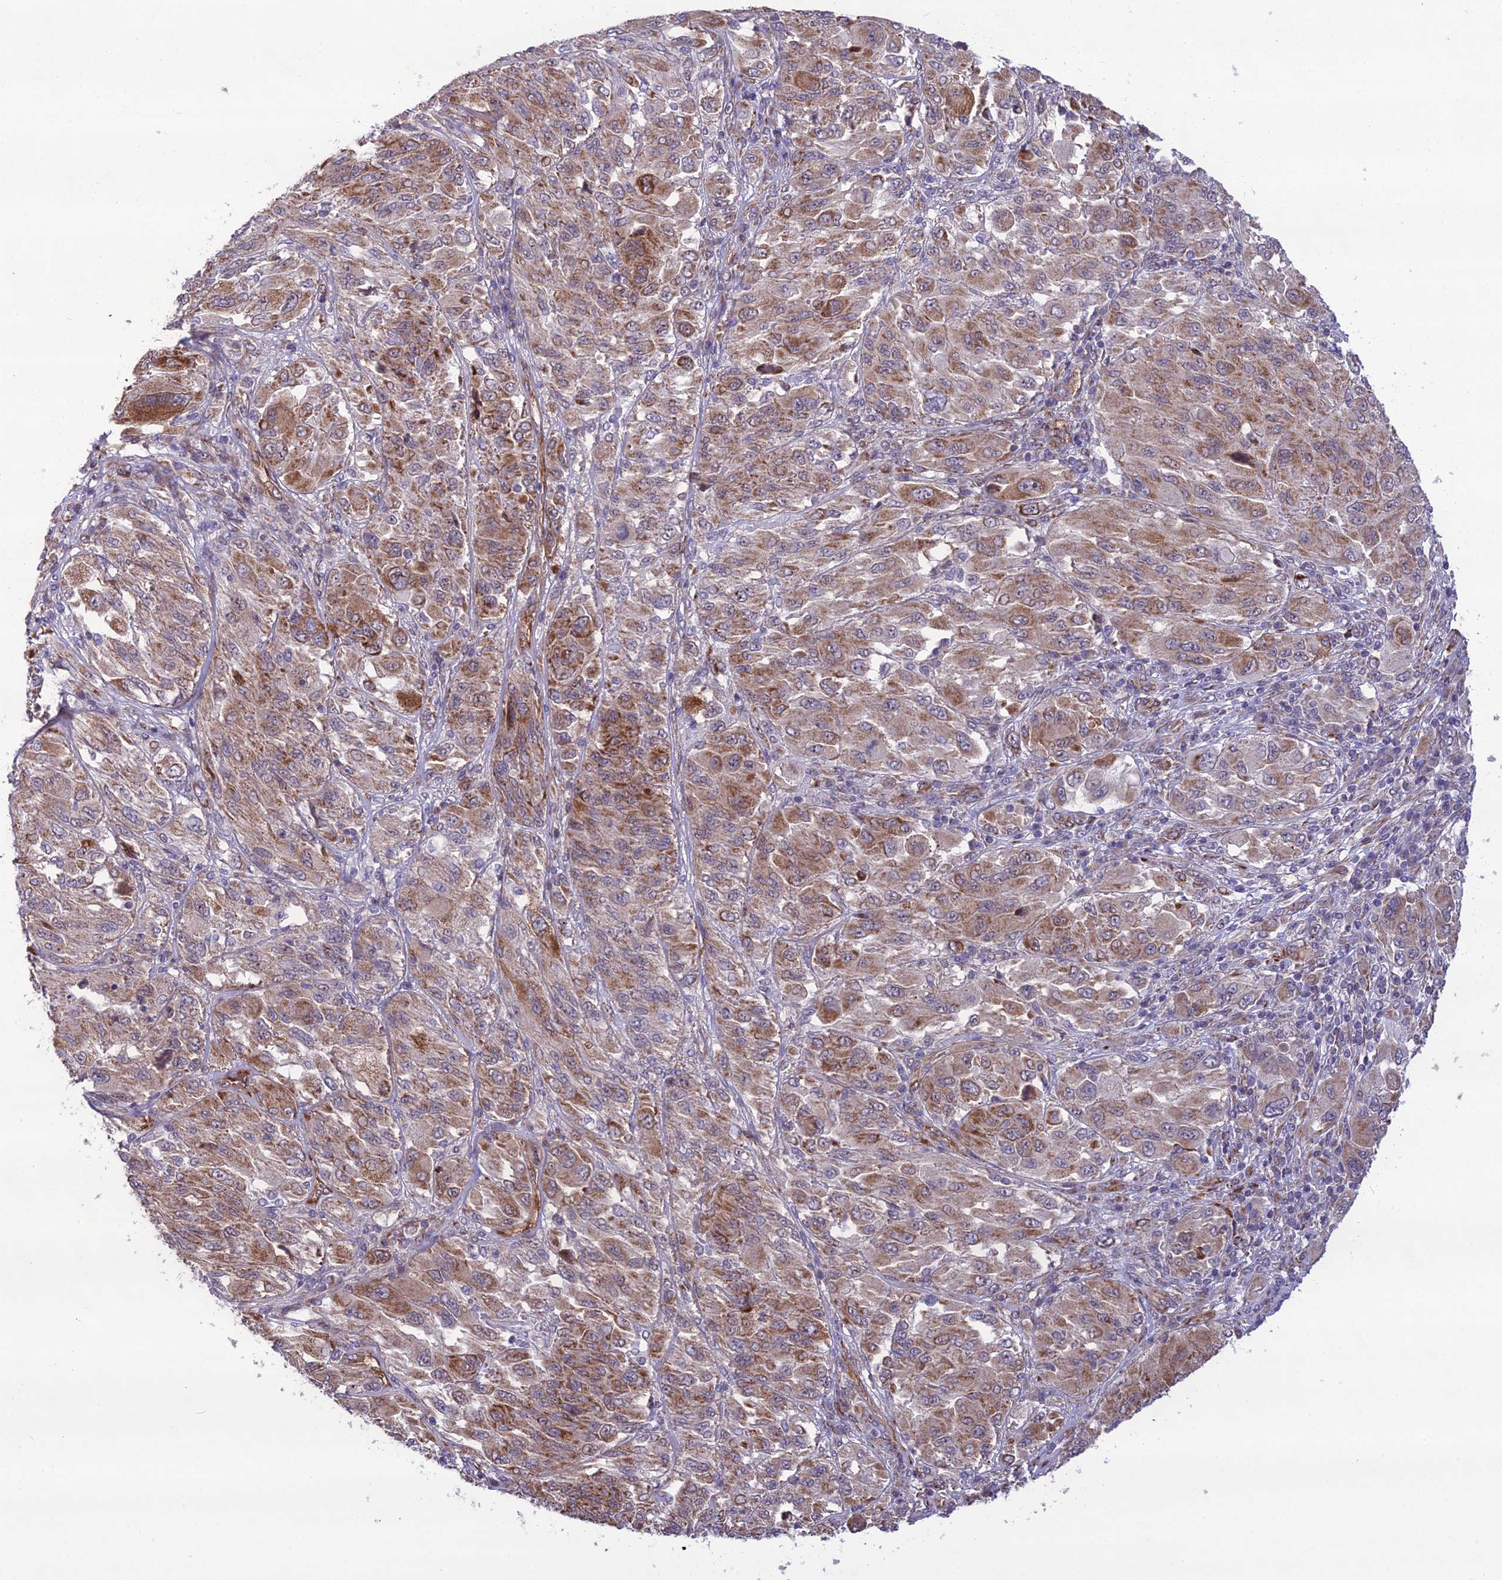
{"staining": {"intensity": "moderate", "quantity": ">75%", "location": "cytoplasmic/membranous"}, "tissue": "melanoma", "cell_type": "Tumor cells", "image_type": "cancer", "snomed": [{"axis": "morphology", "description": "Malignant melanoma, NOS"}, {"axis": "topography", "description": "Skin"}], "caption": "A high-resolution image shows immunohistochemistry staining of melanoma, which exhibits moderate cytoplasmic/membranous staining in approximately >75% of tumor cells. The staining is performed using DAB (3,3'-diaminobenzidine) brown chromogen to label protein expression. The nuclei are counter-stained blue using hematoxylin.", "gene": "NODAL", "patient": {"sex": "female", "age": 91}}